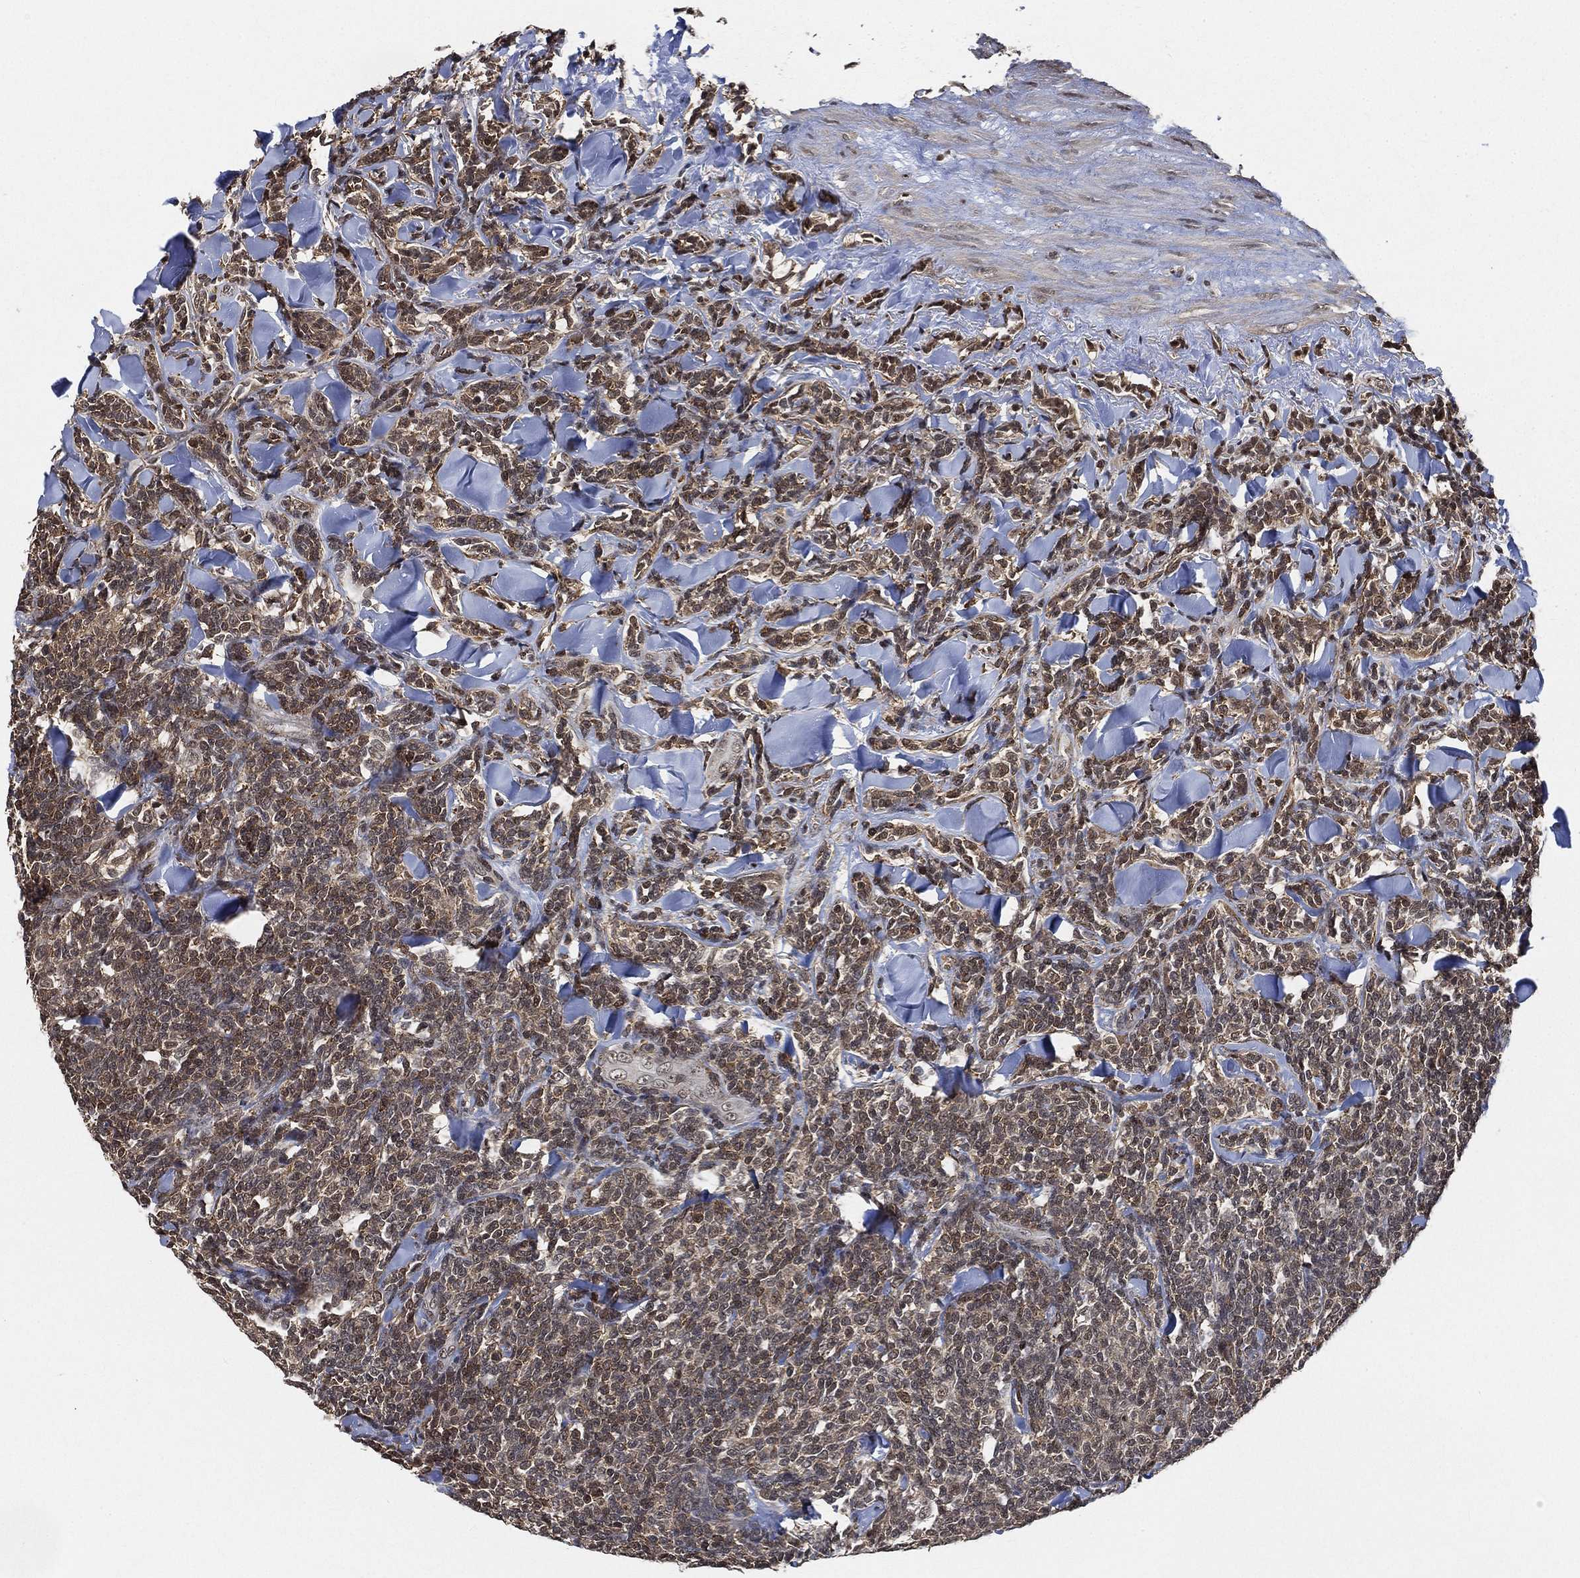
{"staining": {"intensity": "moderate", "quantity": "25%-75%", "location": "nuclear"}, "tissue": "lymphoma", "cell_type": "Tumor cells", "image_type": "cancer", "snomed": [{"axis": "morphology", "description": "Malignant lymphoma, non-Hodgkin's type, Low grade"}, {"axis": "topography", "description": "Lymph node"}], "caption": "Malignant lymphoma, non-Hodgkin's type (low-grade) was stained to show a protein in brown. There is medium levels of moderate nuclear expression in about 25%-75% of tumor cells.", "gene": "RSRC2", "patient": {"sex": "female", "age": 56}}